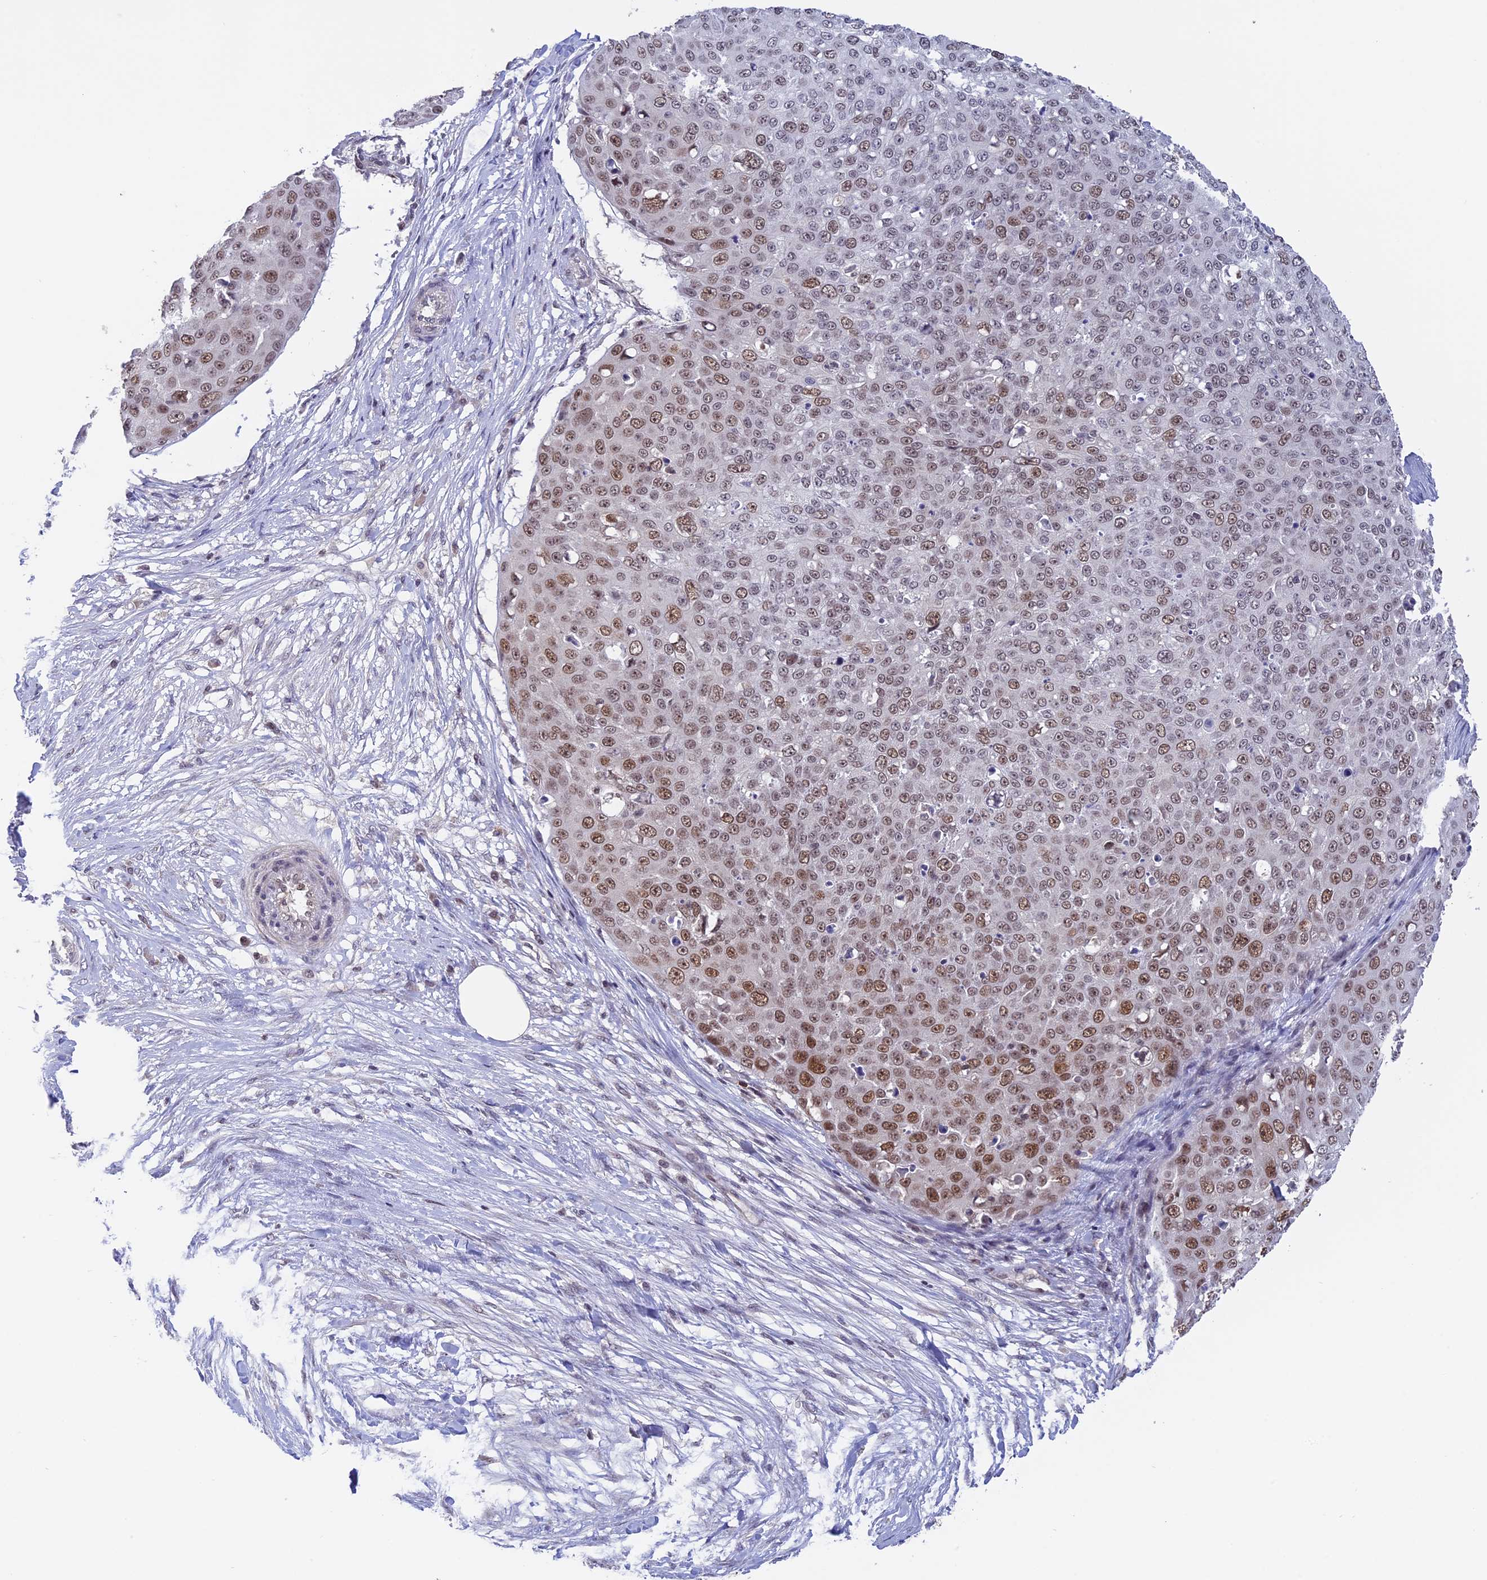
{"staining": {"intensity": "moderate", "quantity": "25%-75%", "location": "nuclear"}, "tissue": "skin cancer", "cell_type": "Tumor cells", "image_type": "cancer", "snomed": [{"axis": "morphology", "description": "Squamous cell carcinoma, NOS"}, {"axis": "topography", "description": "Skin"}], "caption": "Immunohistochemistry (IHC) of human skin cancer reveals medium levels of moderate nuclear expression in about 25%-75% of tumor cells.", "gene": "RFC5", "patient": {"sex": "male", "age": 71}}